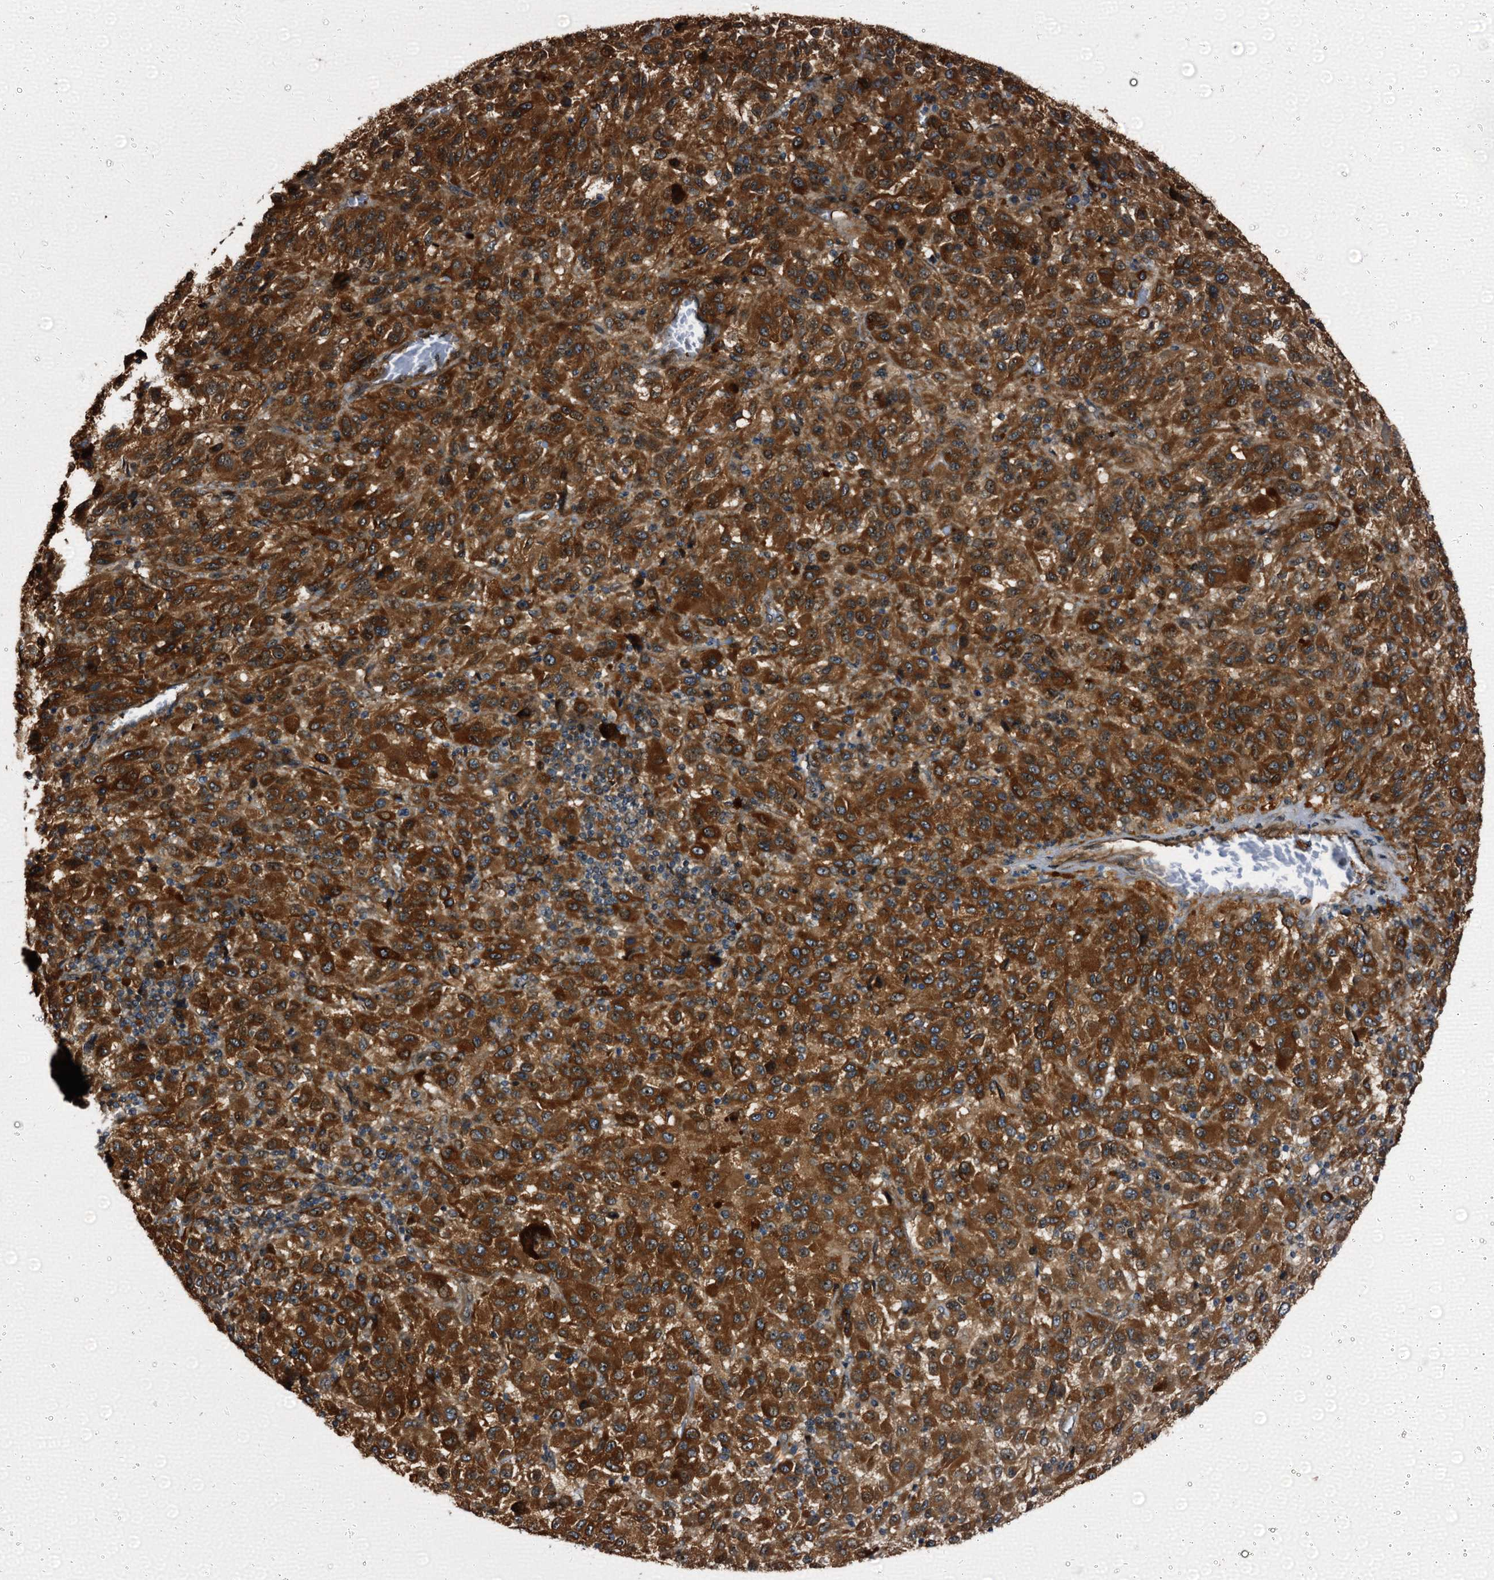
{"staining": {"intensity": "strong", "quantity": ">75%", "location": "cytoplasmic/membranous"}, "tissue": "melanoma", "cell_type": "Tumor cells", "image_type": "cancer", "snomed": [{"axis": "morphology", "description": "Malignant melanoma, Metastatic site"}, {"axis": "topography", "description": "Lung"}], "caption": "Protein analysis of melanoma tissue reveals strong cytoplasmic/membranous positivity in approximately >75% of tumor cells. Immunohistochemistry (ihc) stains the protein of interest in brown and the nuclei are stained blue.", "gene": "PEX5", "patient": {"sex": "male", "age": 64}}